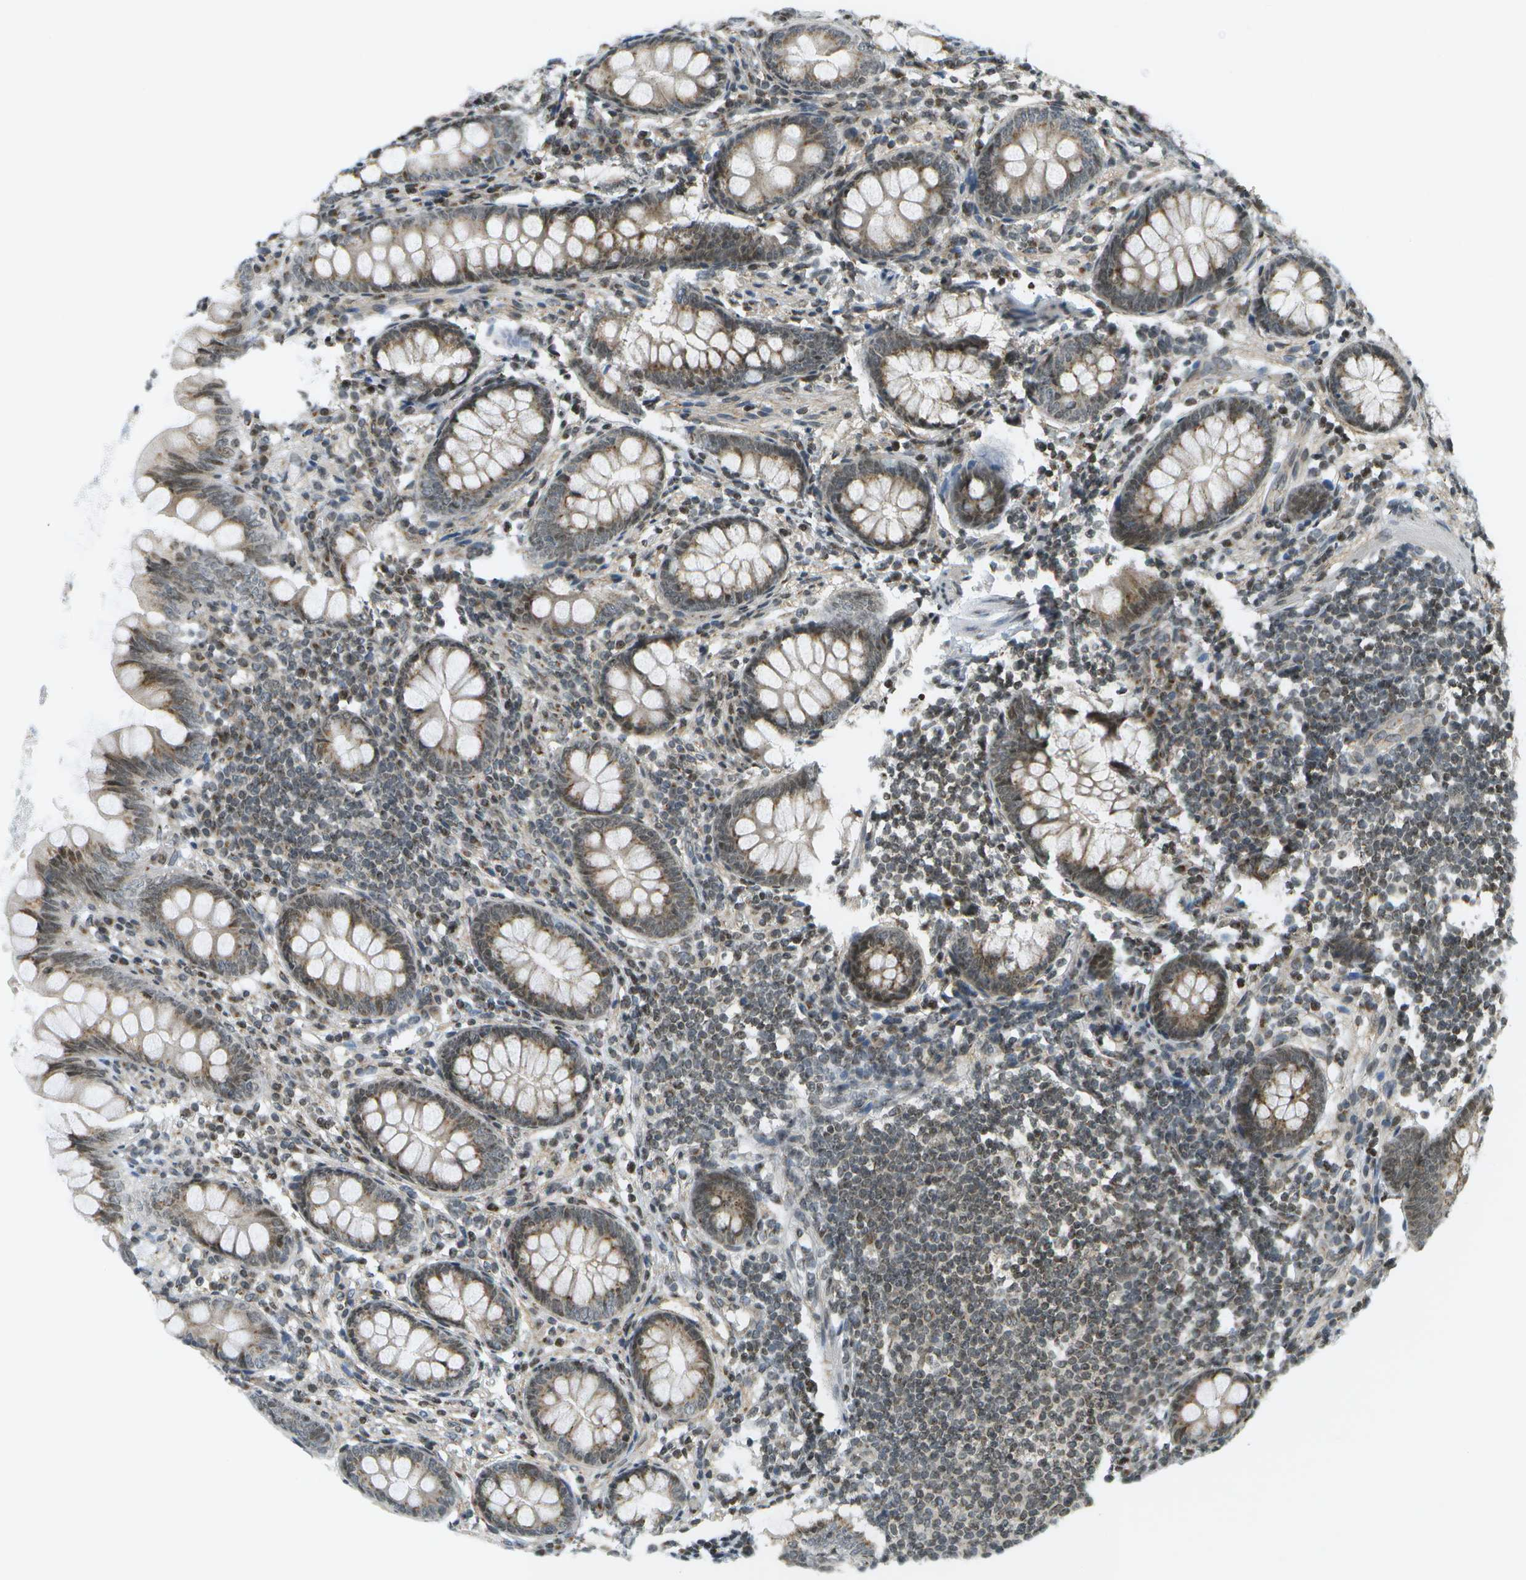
{"staining": {"intensity": "moderate", "quantity": ">75%", "location": "cytoplasmic/membranous,nuclear"}, "tissue": "appendix", "cell_type": "Glandular cells", "image_type": "normal", "snomed": [{"axis": "morphology", "description": "Normal tissue, NOS"}, {"axis": "topography", "description": "Appendix"}], "caption": "Immunohistochemistry of unremarkable human appendix reveals medium levels of moderate cytoplasmic/membranous,nuclear positivity in approximately >75% of glandular cells.", "gene": "EVC", "patient": {"sex": "female", "age": 77}}